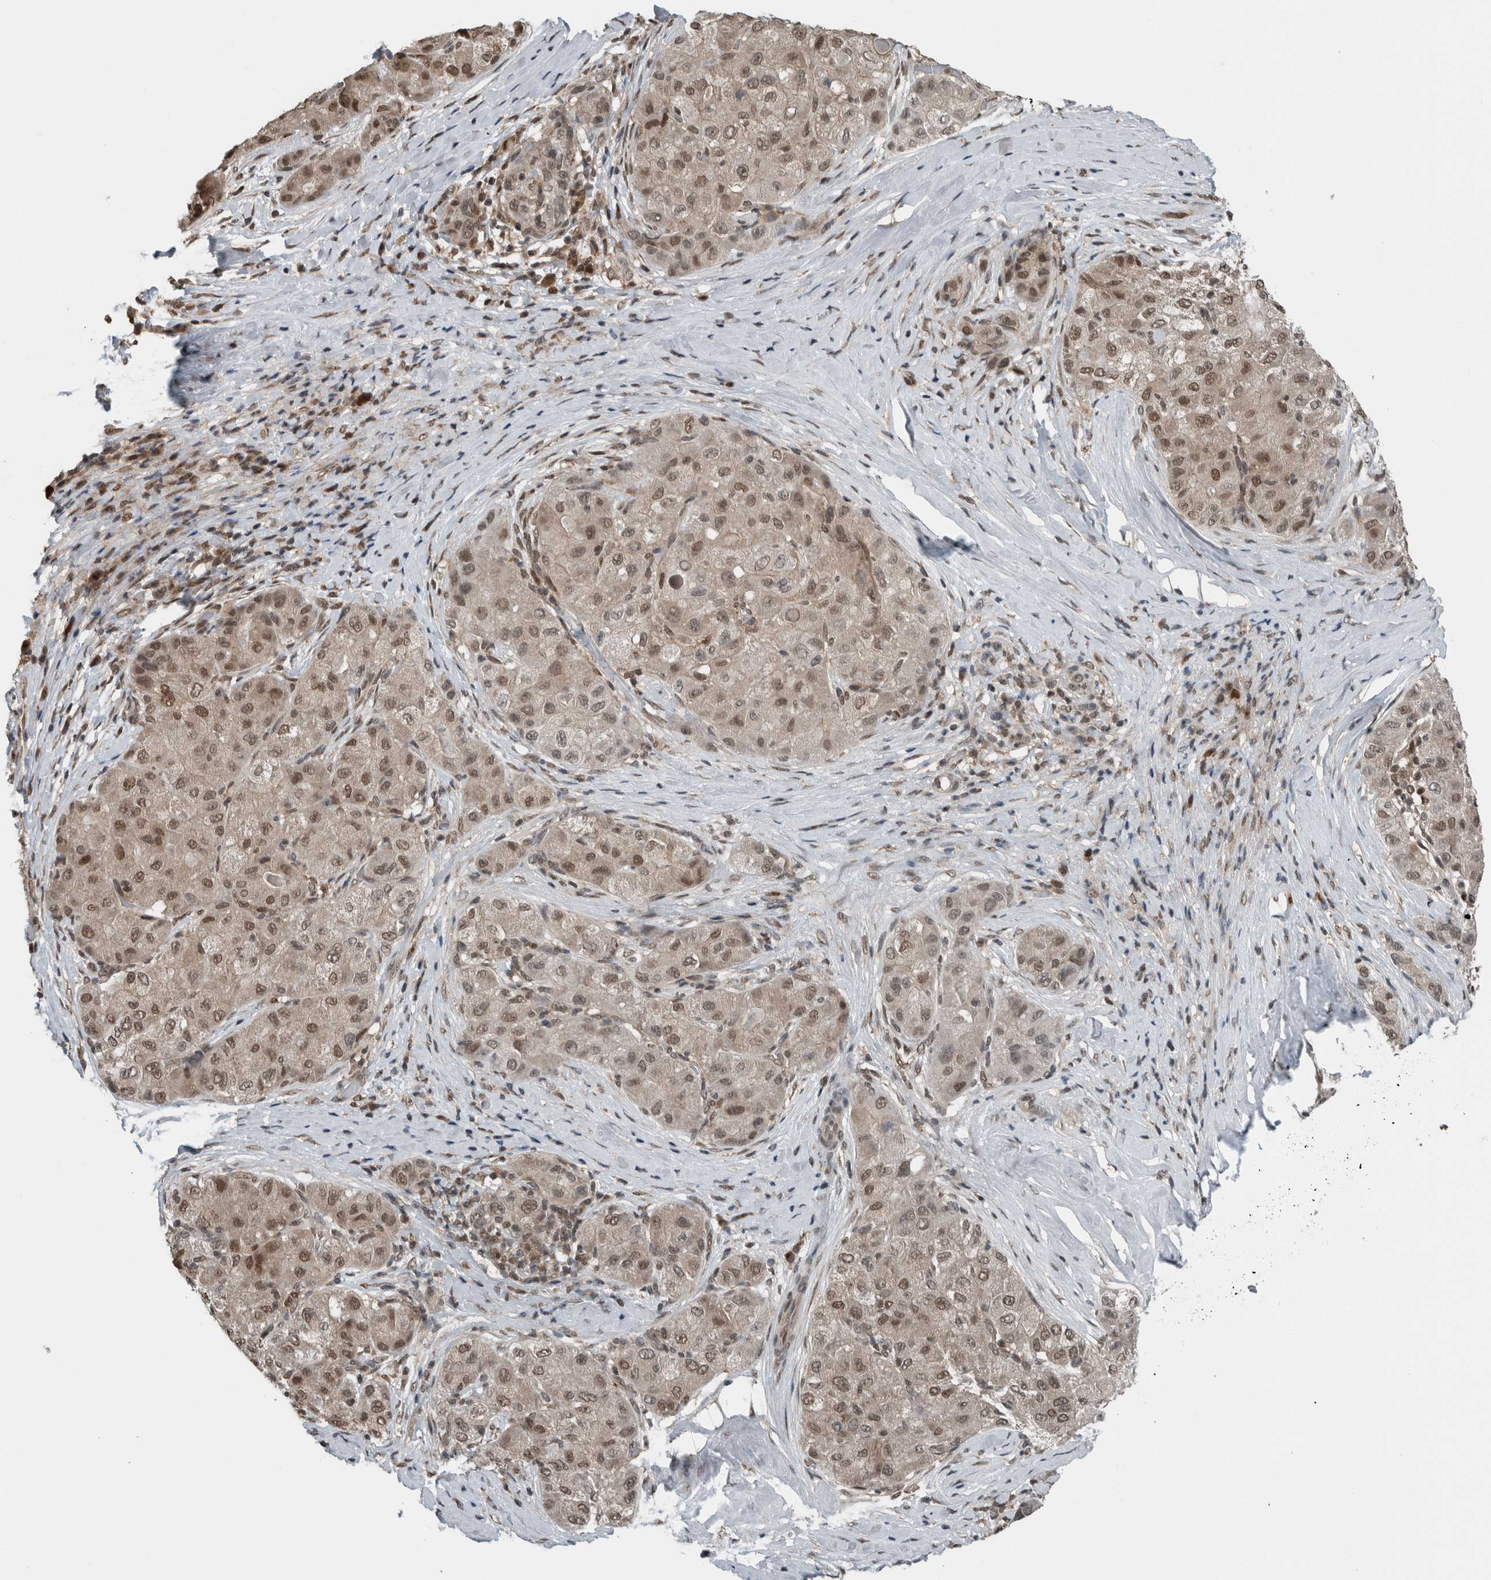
{"staining": {"intensity": "moderate", "quantity": ">75%", "location": "nuclear"}, "tissue": "liver cancer", "cell_type": "Tumor cells", "image_type": "cancer", "snomed": [{"axis": "morphology", "description": "Carcinoma, Hepatocellular, NOS"}, {"axis": "topography", "description": "Liver"}], "caption": "Immunohistochemical staining of liver cancer exhibits medium levels of moderate nuclear staining in approximately >75% of tumor cells.", "gene": "SPAG7", "patient": {"sex": "male", "age": 80}}